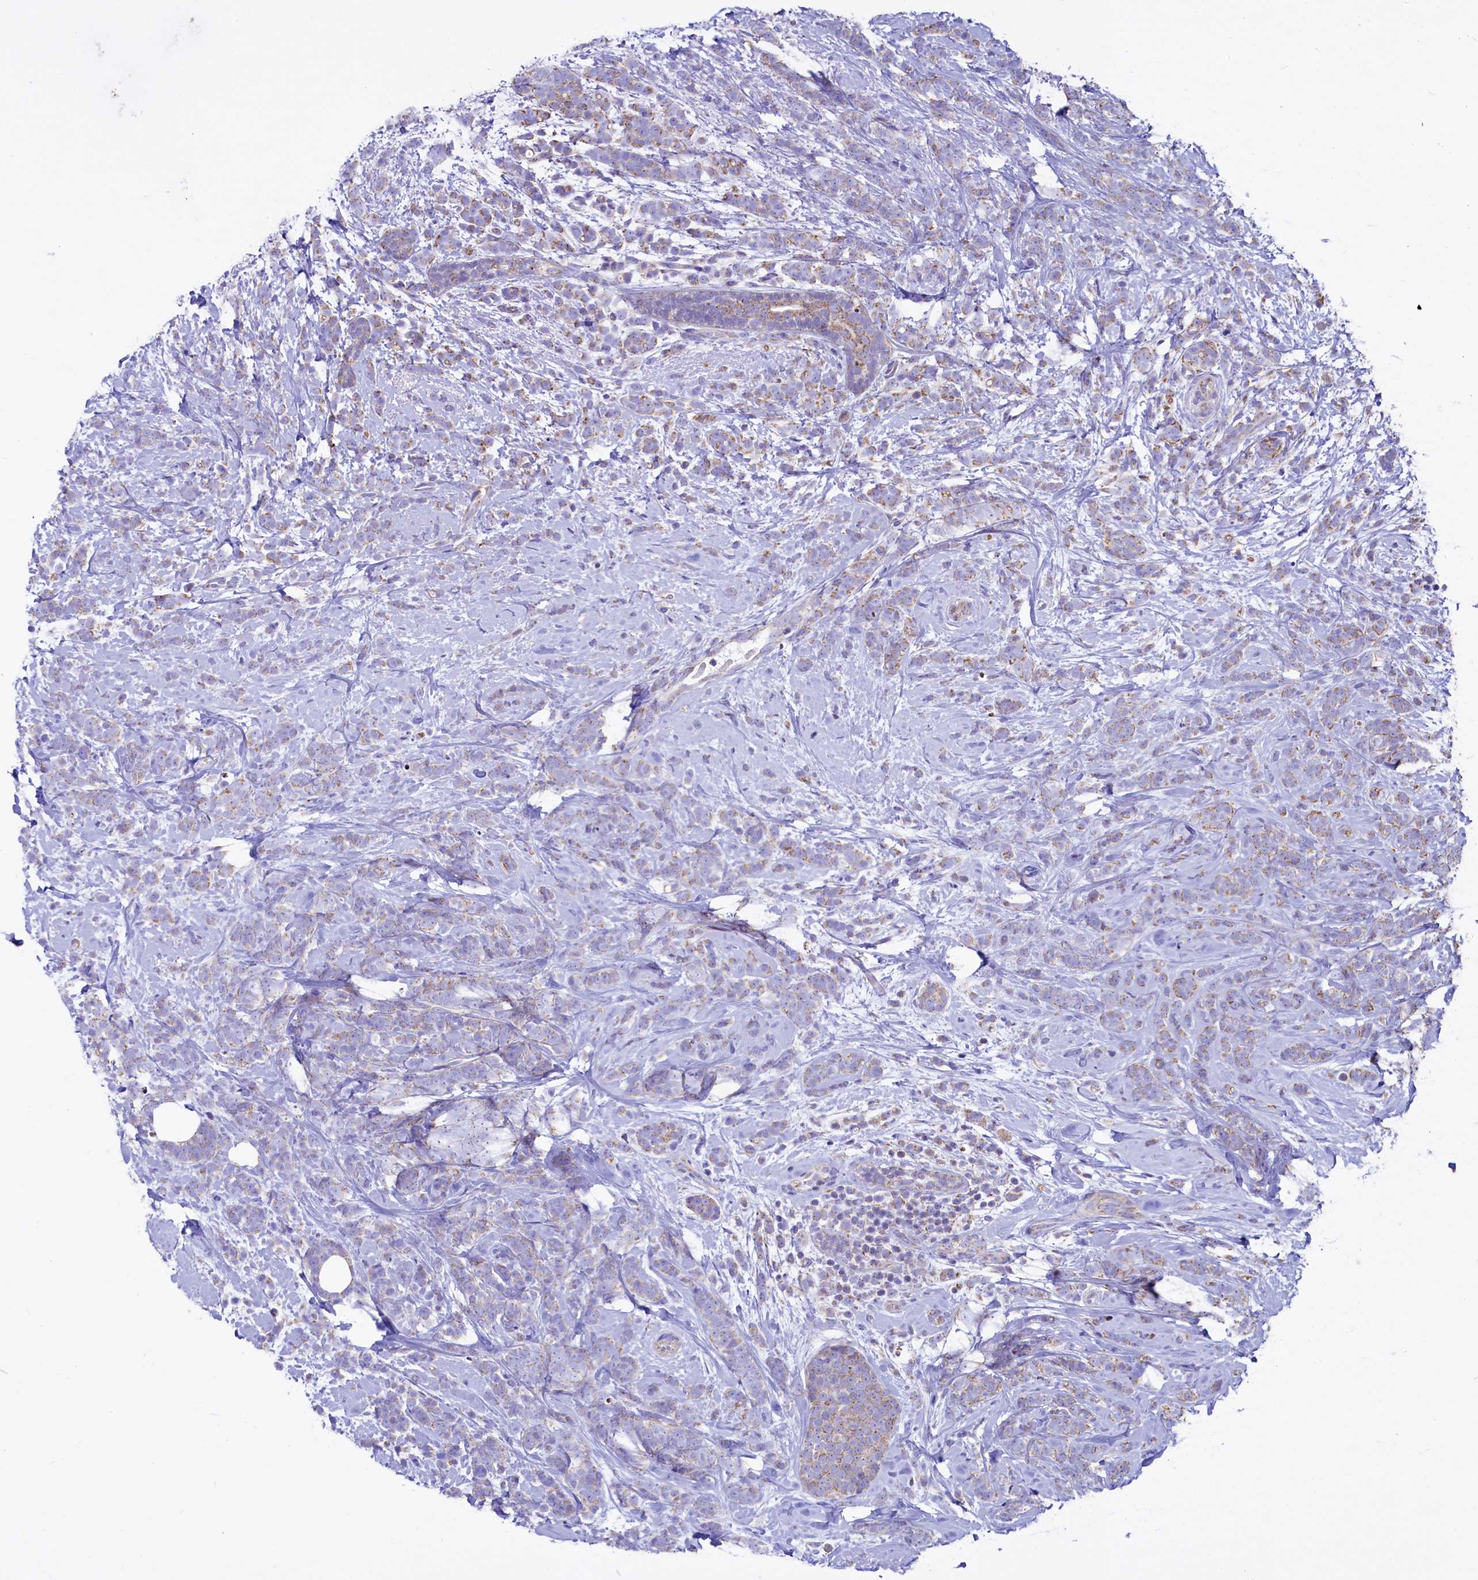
{"staining": {"intensity": "weak", "quantity": "25%-75%", "location": "cytoplasmic/membranous"}, "tissue": "breast cancer", "cell_type": "Tumor cells", "image_type": "cancer", "snomed": [{"axis": "morphology", "description": "Lobular carcinoma"}, {"axis": "topography", "description": "Breast"}], "caption": "IHC (DAB) staining of human lobular carcinoma (breast) demonstrates weak cytoplasmic/membranous protein staining in about 25%-75% of tumor cells.", "gene": "VWCE", "patient": {"sex": "female", "age": 58}}